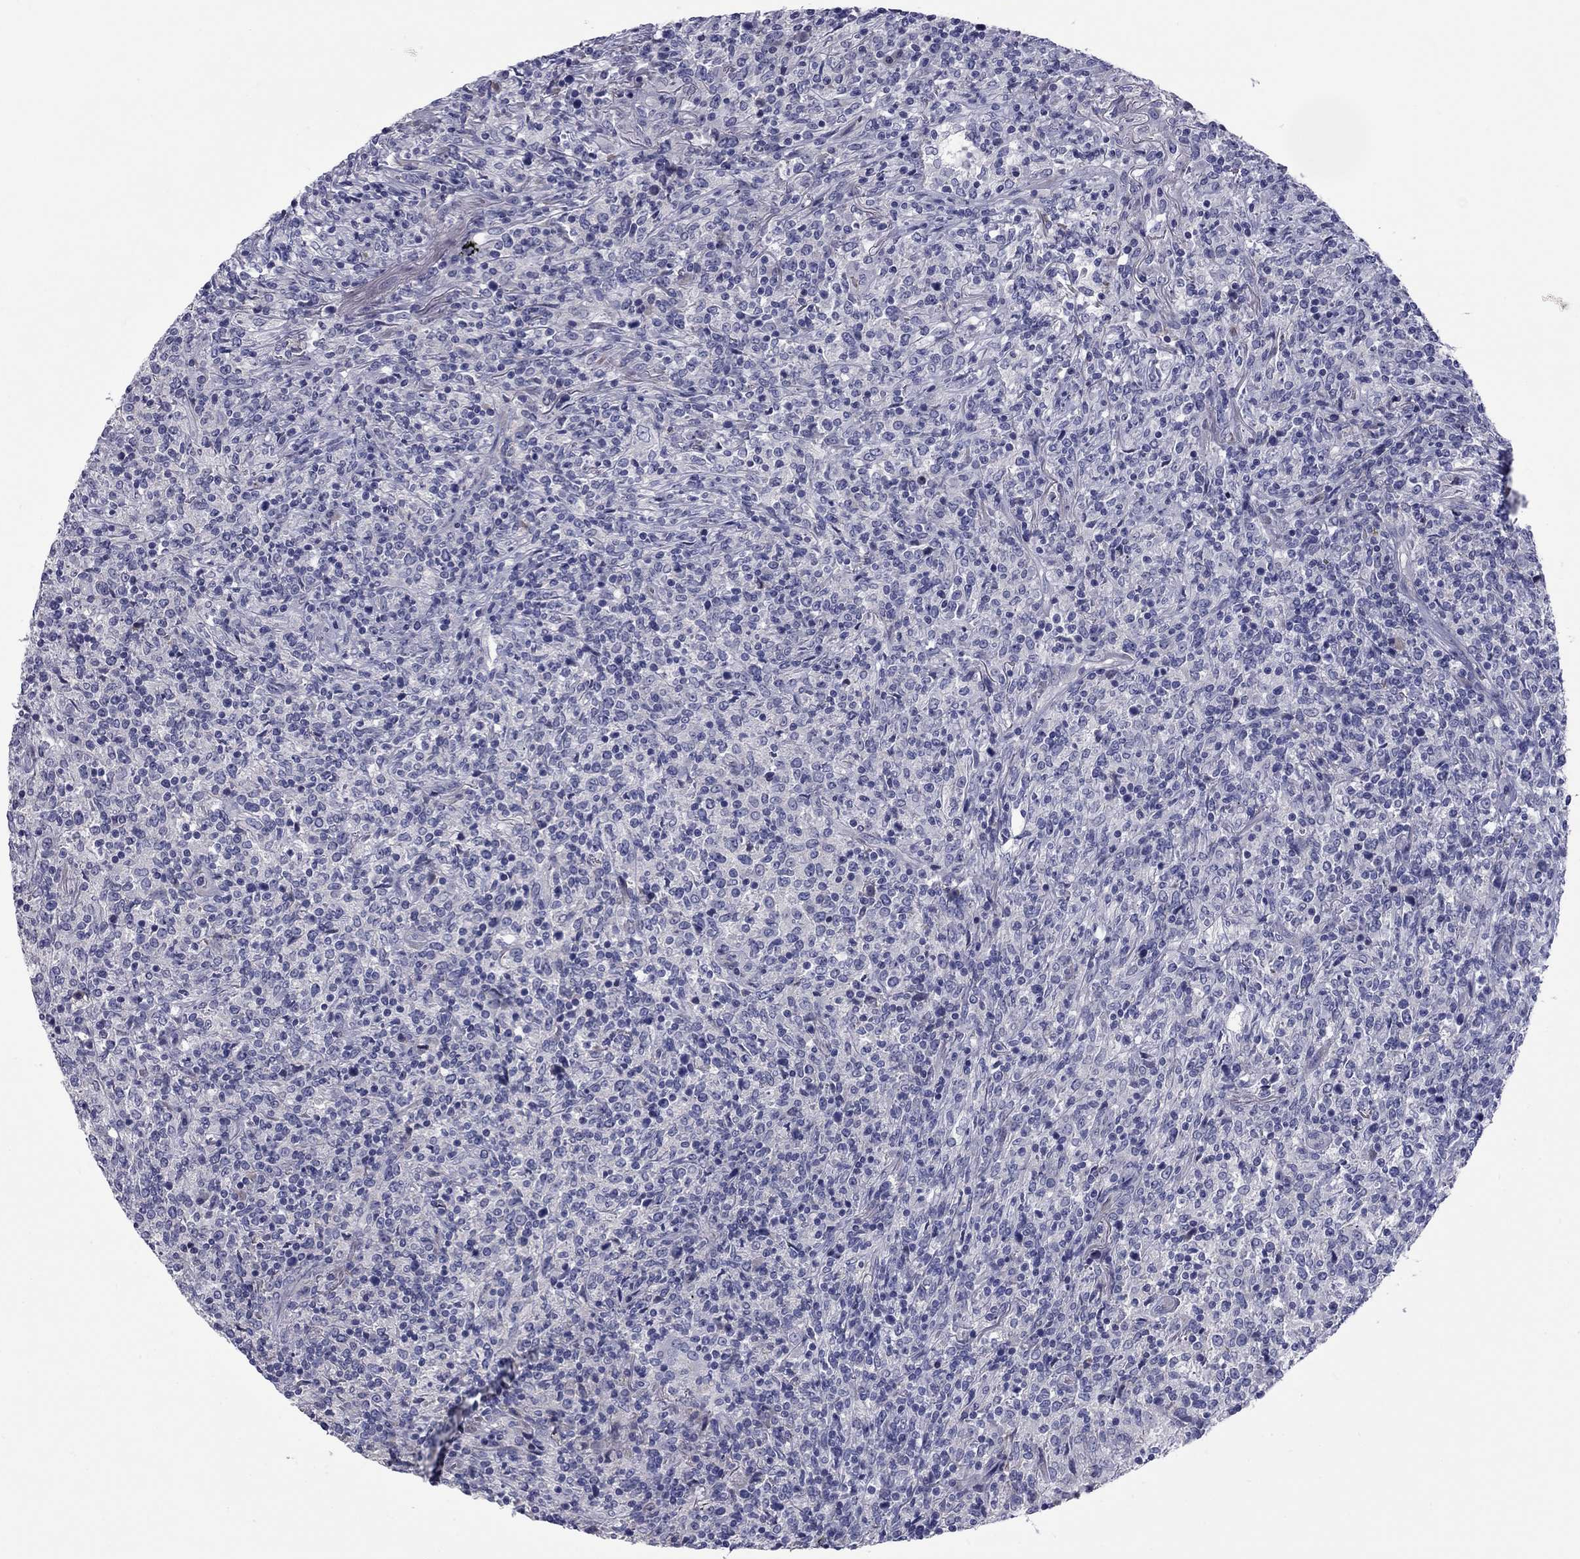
{"staining": {"intensity": "negative", "quantity": "none", "location": "none"}, "tissue": "lymphoma", "cell_type": "Tumor cells", "image_type": "cancer", "snomed": [{"axis": "morphology", "description": "Malignant lymphoma, non-Hodgkin's type, High grade"}, {"axis": "topography", "description": "Lung"}], "caption": "High-grade malignant lymphoma, non-Hodgkin's type was stained to show a protein in brown. There is no significant expression in tumor cells. Brightfield microscopy of immunohistochemistry (IHC) stained with DAB (3,3'-diaminobenzidine) (brown) and hematoxylin (blue), captured at high magnification.", "gene": "UNC119B", "patient": {"sex": "male", "age": 79}}